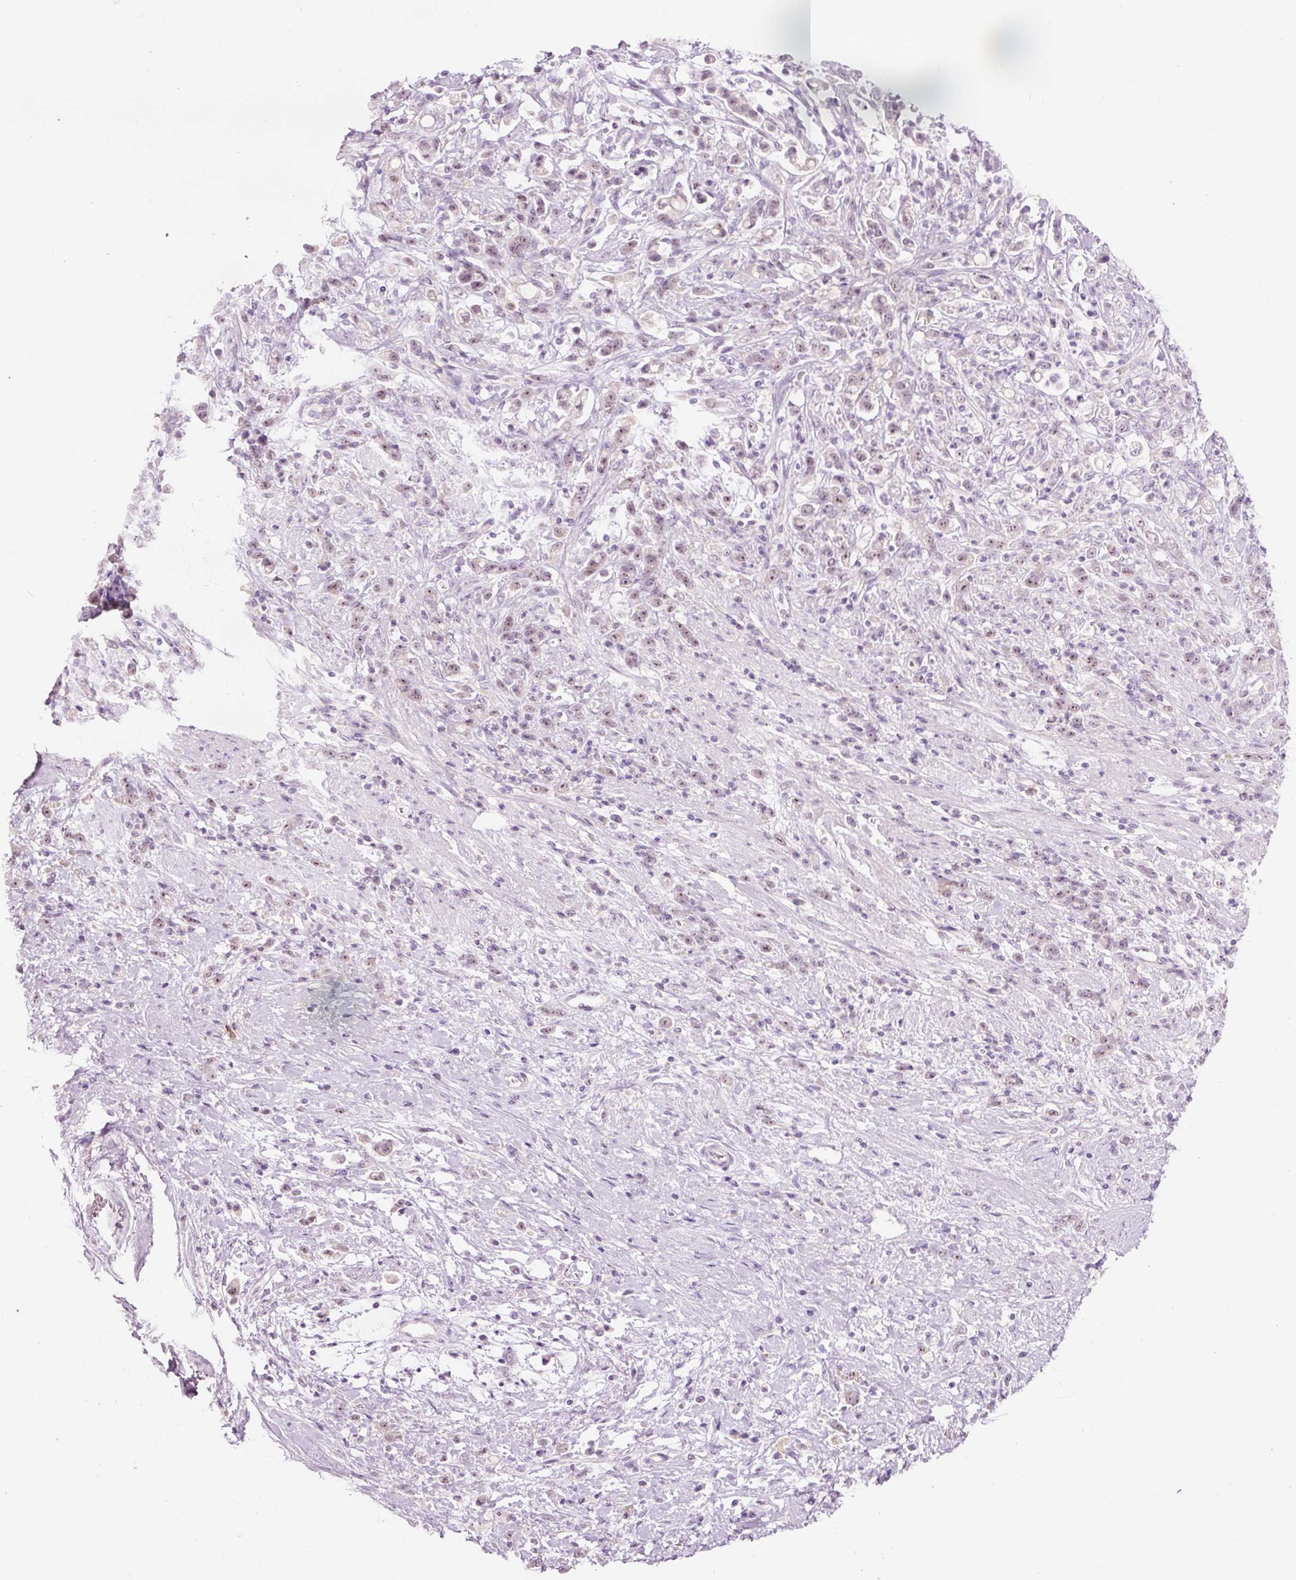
{"staining": {"intensity": "weak", "quantity": ">75%", "location": "nuclear"}, "tissue": "stomach cancer", "cell_type": "Tumor cells", "image_type": "cancer", "snomed": [{"axis": "morphology", "description": "Adenocarcinoma, NOS"}, {"axis": "topography", "description": "Stomach"}], "caption": "Immunohistochemical staining of human stomach cancer demonstrates weak nuclear protein expression in about >75% of tumor cells. The protein is shown in brown color, while the nuclei are stained blue.", "gene": "GCG", "patient": {"sex": "female", "age": 60}}